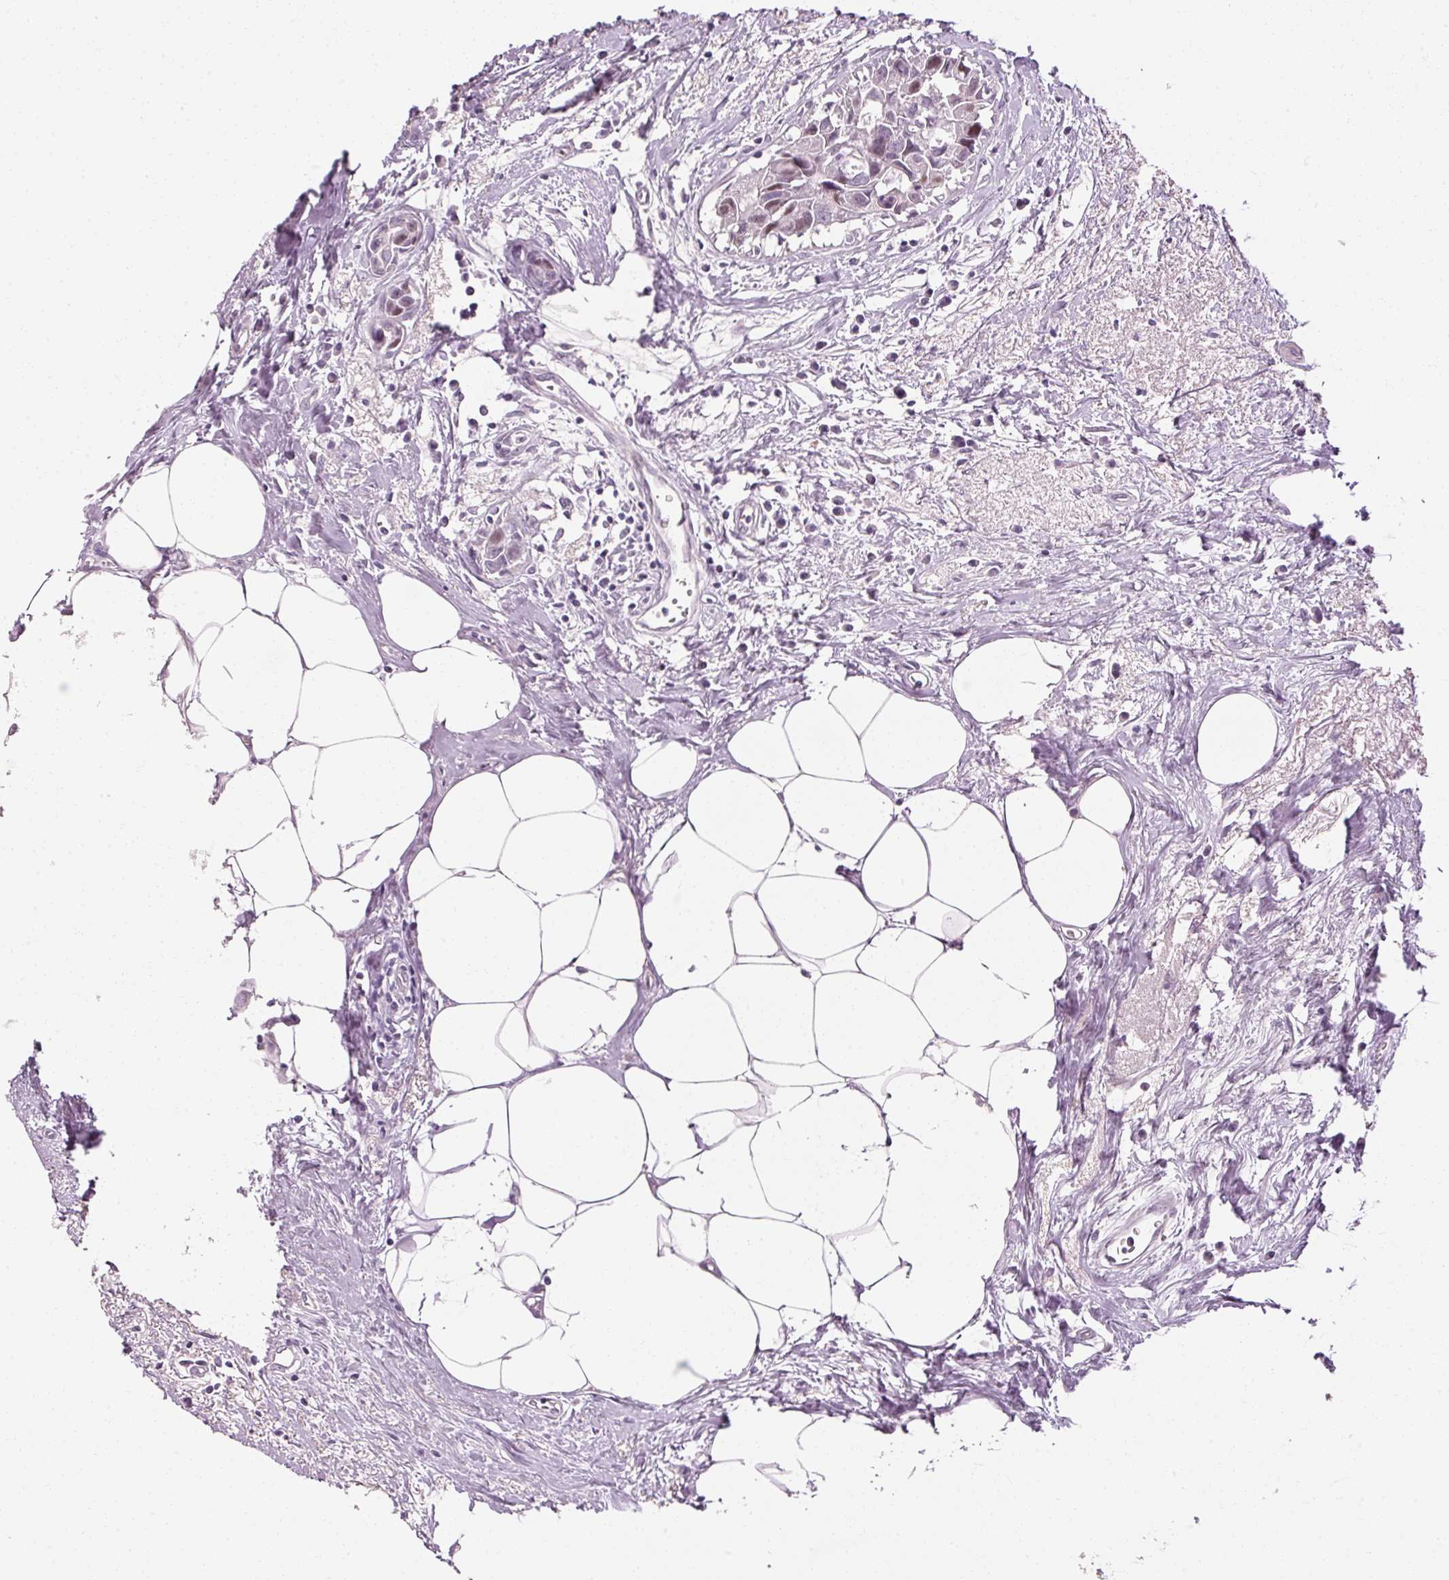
{"staining": {"intensity": "weak", "quantity": "25%-75%", "location": "nuclear"}, "tissue": "breast cancer", "cell_type": "Tumor cells", "image_type": "cancer", "snomed": [{"axis": "morphology", "description": "Carcinoma, NOS"}, {"axis": "topography", "description": "Breast"}], "caption": "This image displays immunohistochemistry staining of human breast cancer, with low weak nuclear positivity in approximately 25%-75% of tumor cells.", "gene": "ANKRD20A1", "patient": {"sex": "female", "age": 60}}